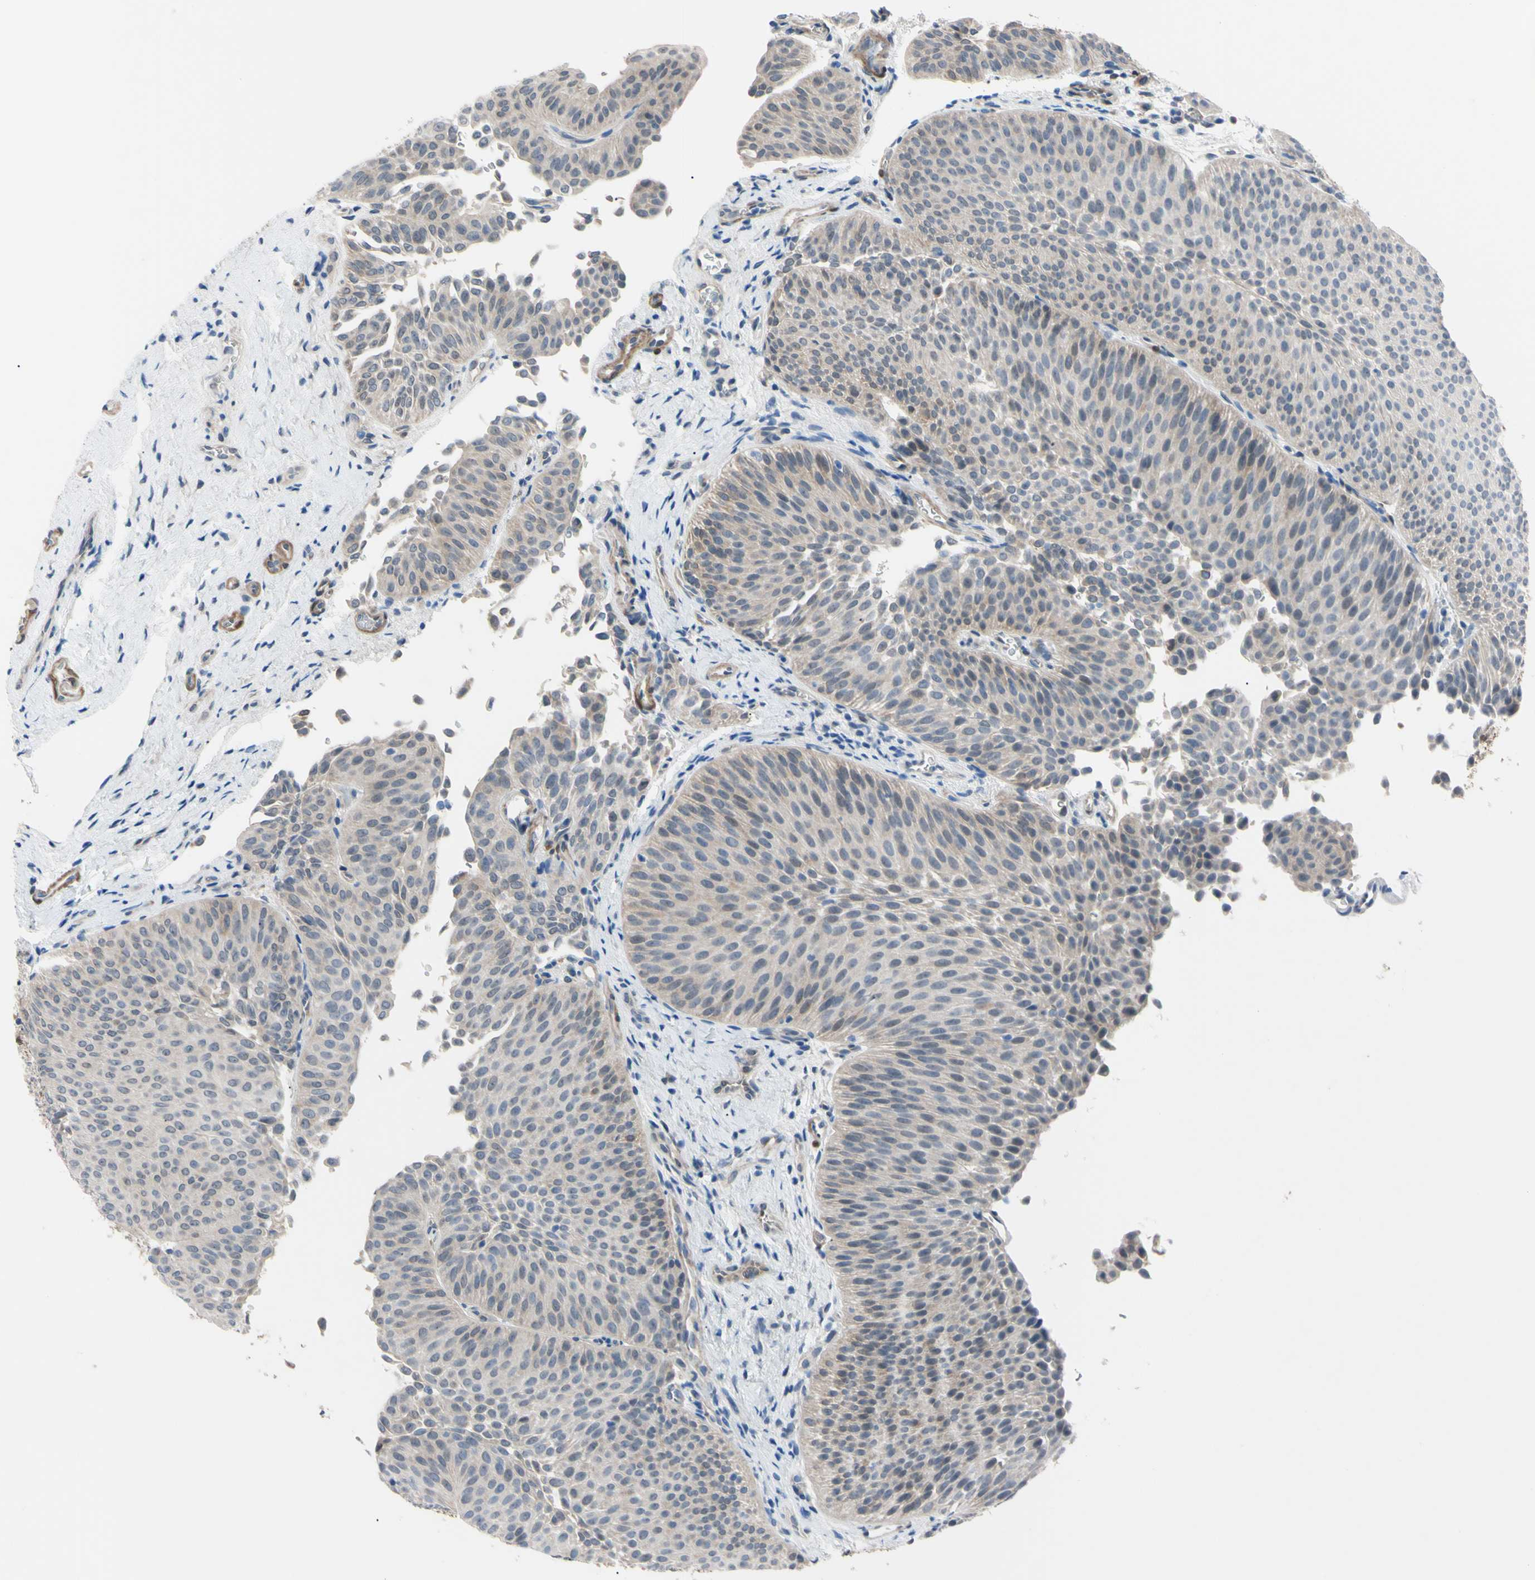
{"staining": {"intensity": "weak", "quantity": ">75%", "location": "cytoplasmic/membranous"}, "tissue": "urothelial cancer", "cell_type": "Tumor cells", "image_type": "cancer", "snomed": [{"axis": "morphology", "description": "Urothelial carcinoma, Low grade"}, {"axis": "topography", "description": "Urinary bladder"}], "caption": "DAB immunohistochemical staining of human low-grade urothelial carcinoma demonstrates weak cytoplasmic/membranous protein staining in about >75% of tumor cells.", "gene": "NOL3", "patient": {"sex": "female", "age": 60}}